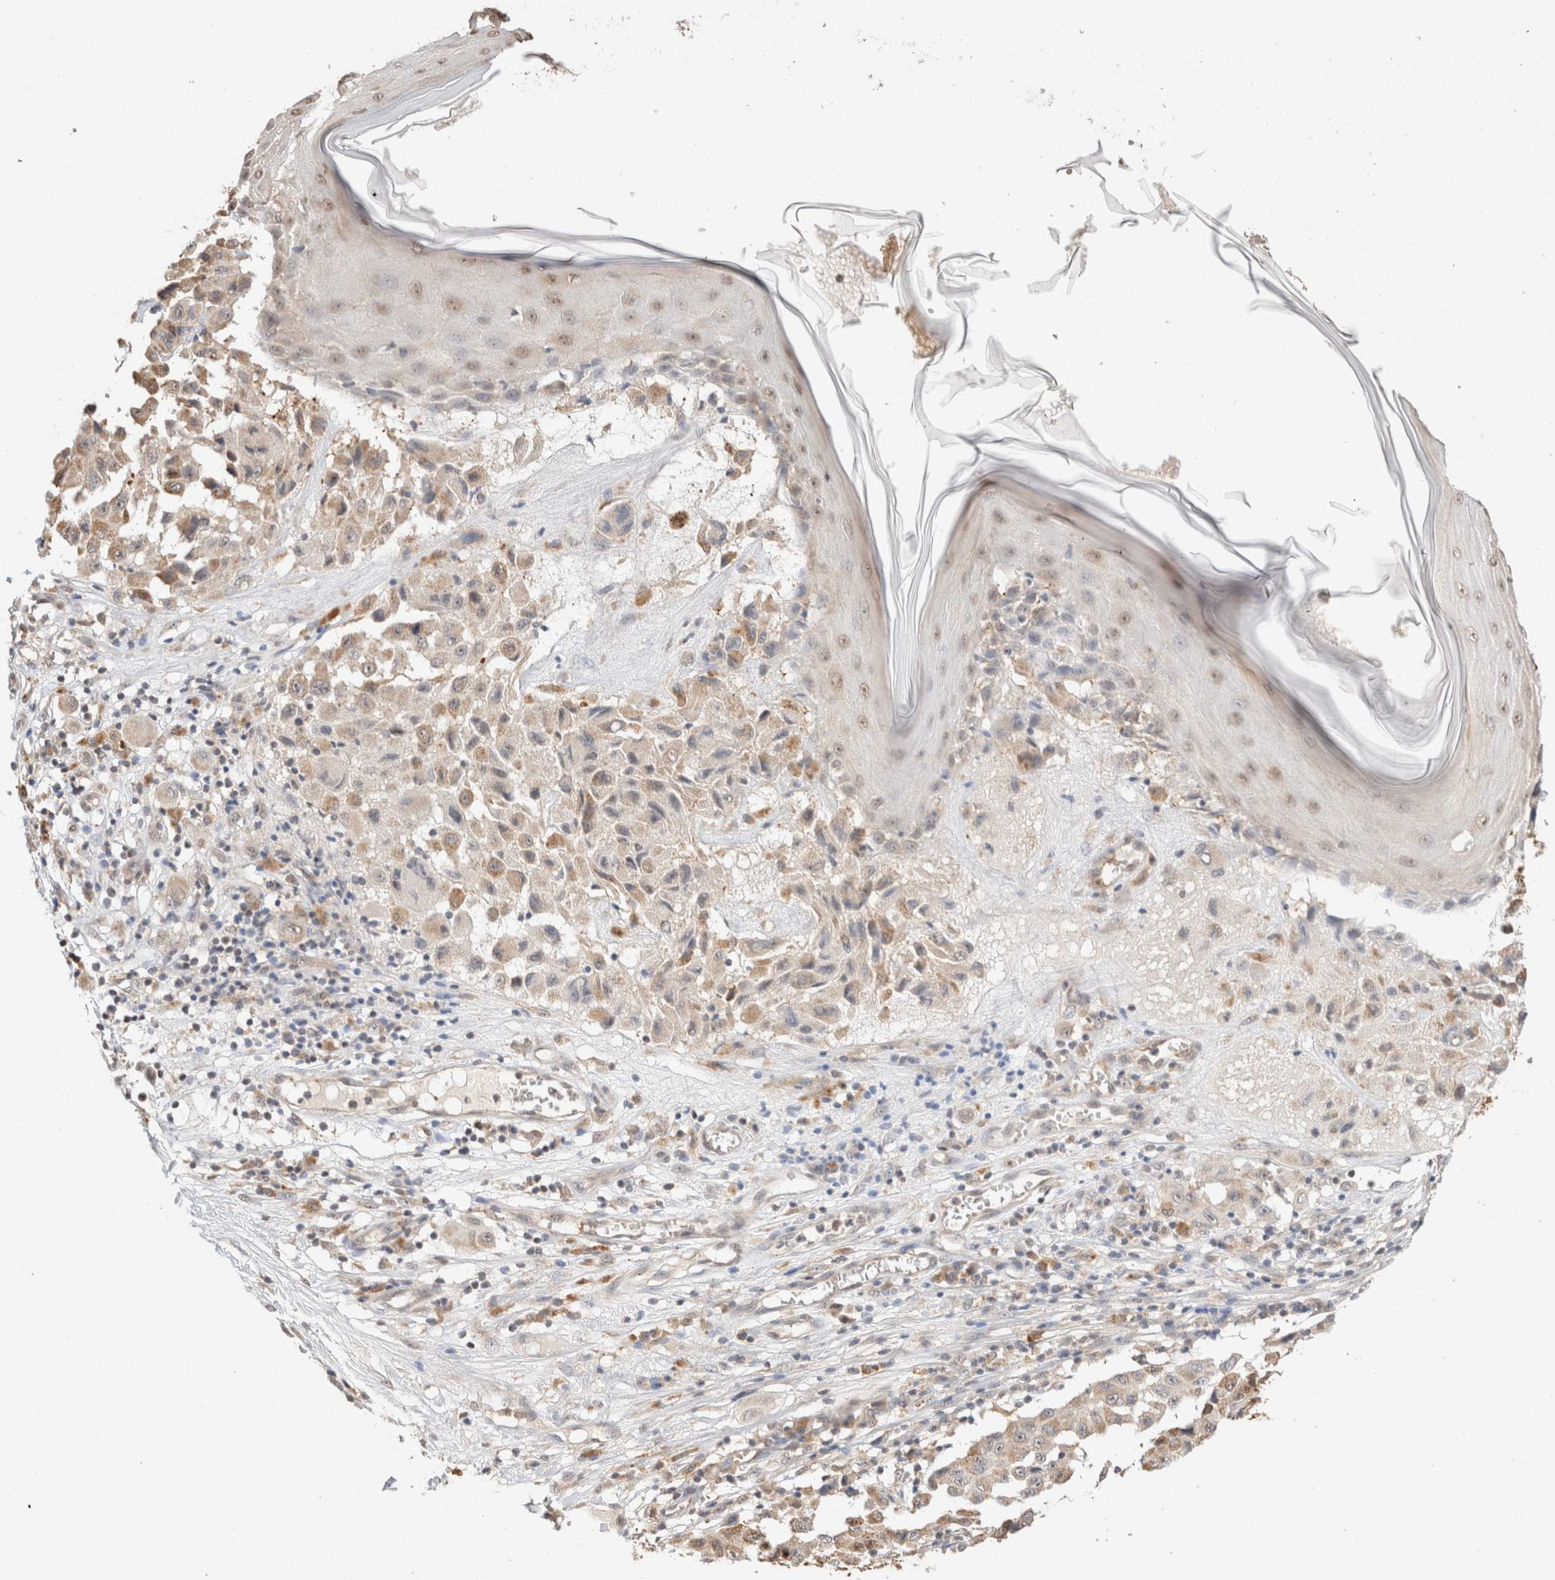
{"staining": {"intensity": "weak", "quantity": ">75%", "location": "cytoplasmic/membranous"}, "tissue": "melanoma", "cell_type": "Tumor cells", "image_type": "cancer", "snomed": [{"axis": "morphology", "description": "Malignant melanoma, NOS"}, {"axis": "topography", "description": "Skin"}], "caption": "Human melanoma stained with a protein marker displays weak staining in tumor cells.", "gene": "CA13", "patient": {"sex": "male", "age": 30}}